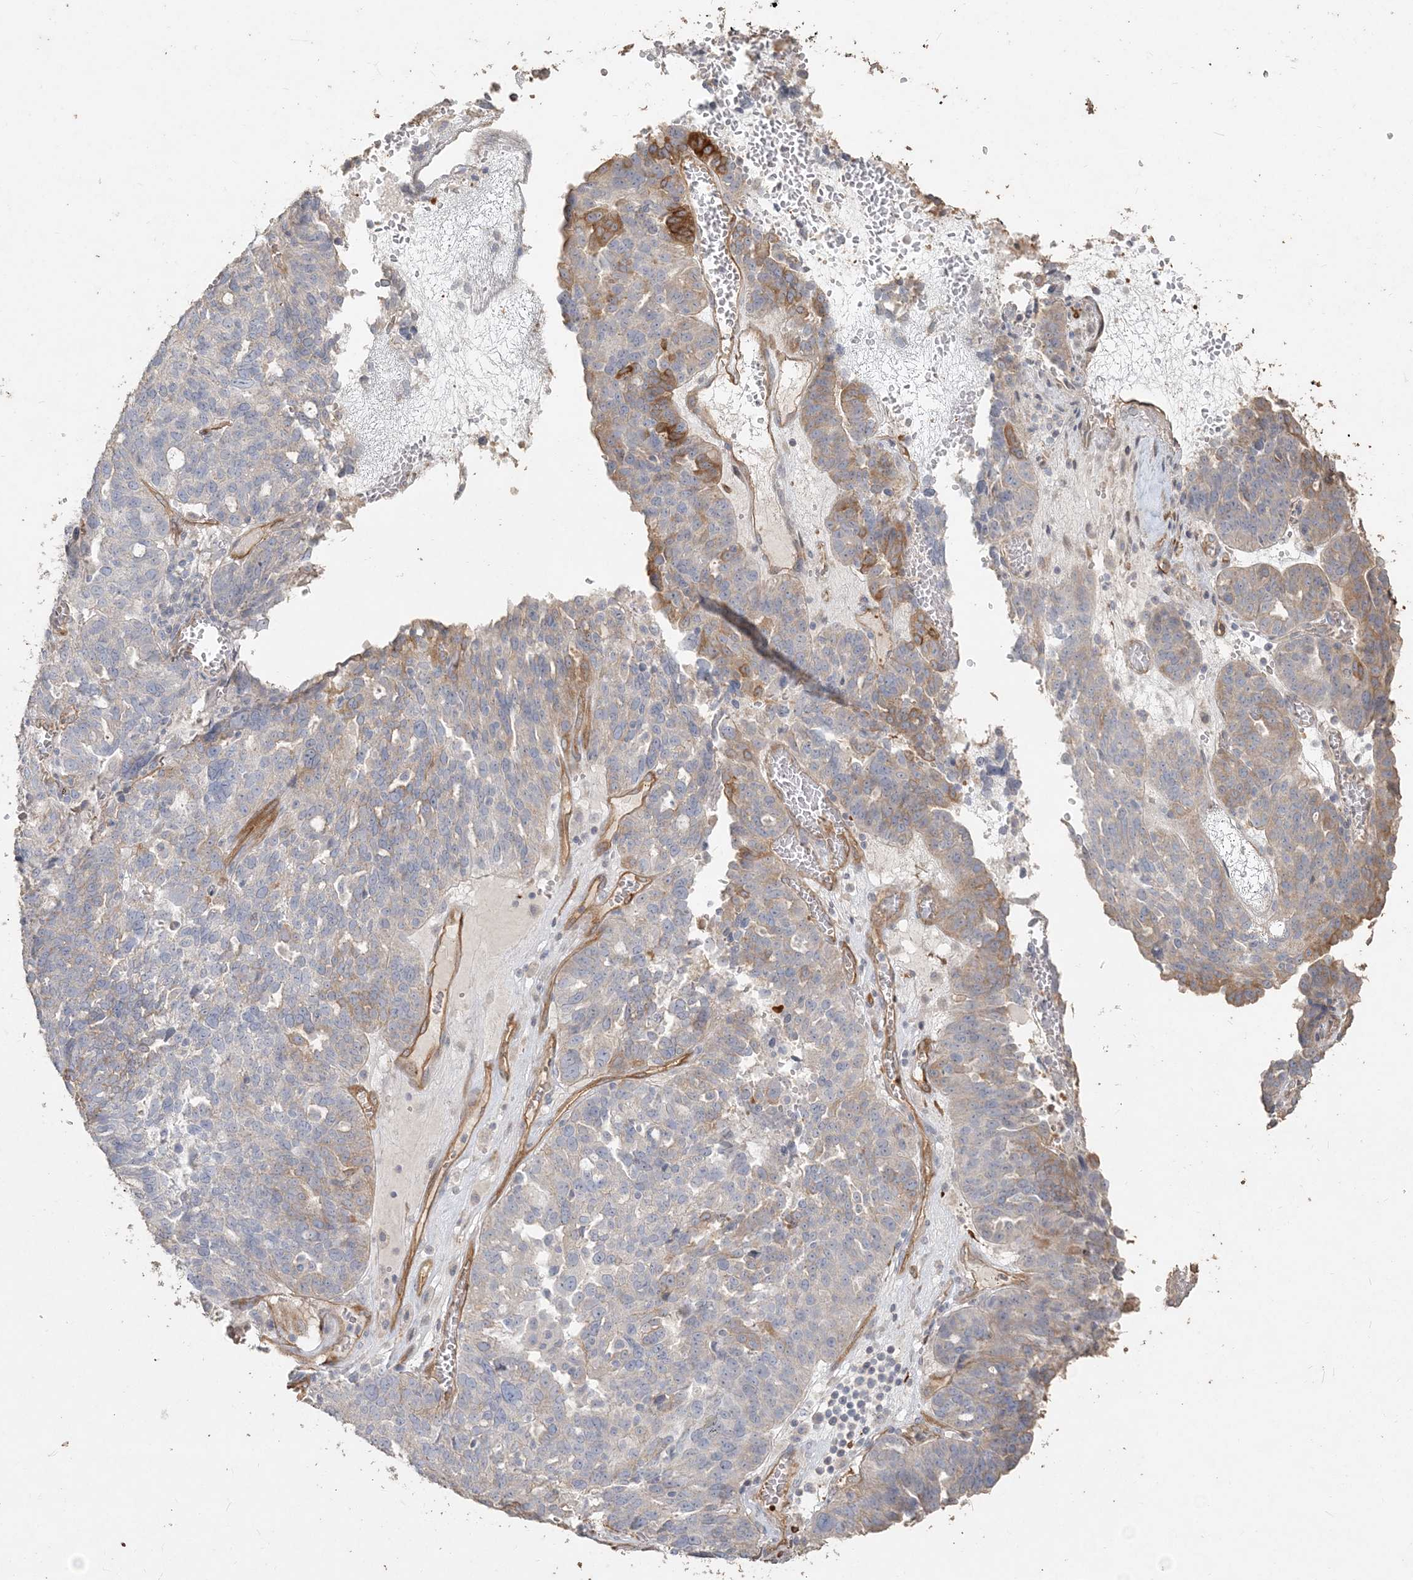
{"staining": {"intensity": "moderate", "quantity": "<25%", "location": "cytoplasmic/membranous"}, "tissue": "ovarian cancer", "cell_type": "Tumor cells", "image_type": "cancer", "snomed": [{"axis": "morphology", "description": "Cystadenocarcinoma, serous, NOS"}, {"axis": "topography", "description": "Ovary"}], "caption": "Immunohistochemistry (IHC) (DAB) staining of human ovarian serous cystadenocarcinoma demonstrates moderate cytoplasmic/membranous protein expression in approximately <25% of tumor cells.", "gene": "RNF145", "patient": {"sex": "female", "age": 59}}